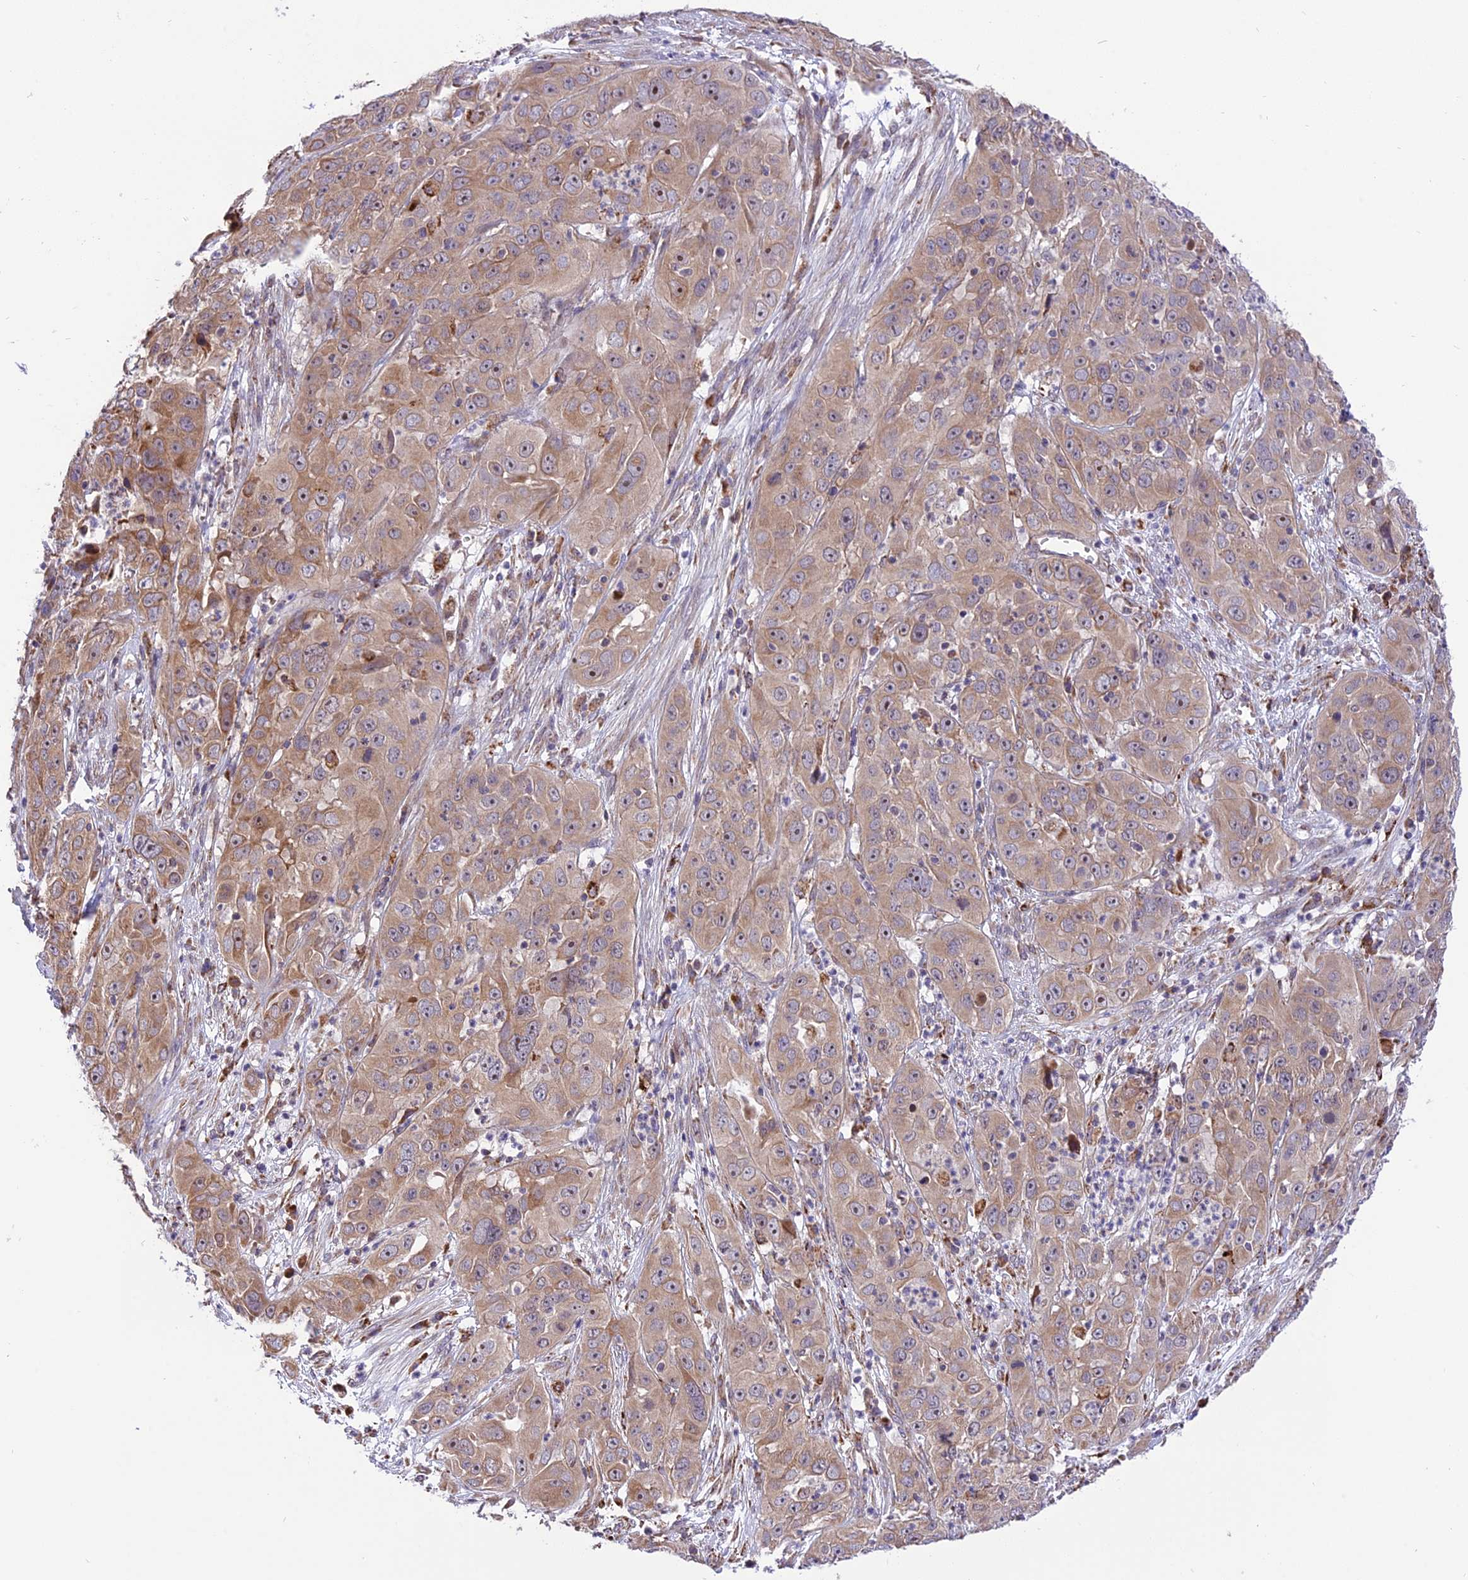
{"staining": {"intensity": "moderate", "quantity": "<25%", "location": "cytoplasmic/membranous"}, "tissue": "cervical cancer", "cell_type": "Tumor cells", "image_type": "cancer", "snomed": [{"axis": "morphology", "description": "Squamous cell carcinoma, NOS"}, {"axis": "topography", "description": "Cervix"}], "caption": "Moderate cytoplasmic/membranous positivity for a protein is identified in about <25% of tumor cells of cervical cancer using immunohistochemistry (IHC).", "gene": "ARMCX6", "patient": {"sex": "female", "age": 32}}